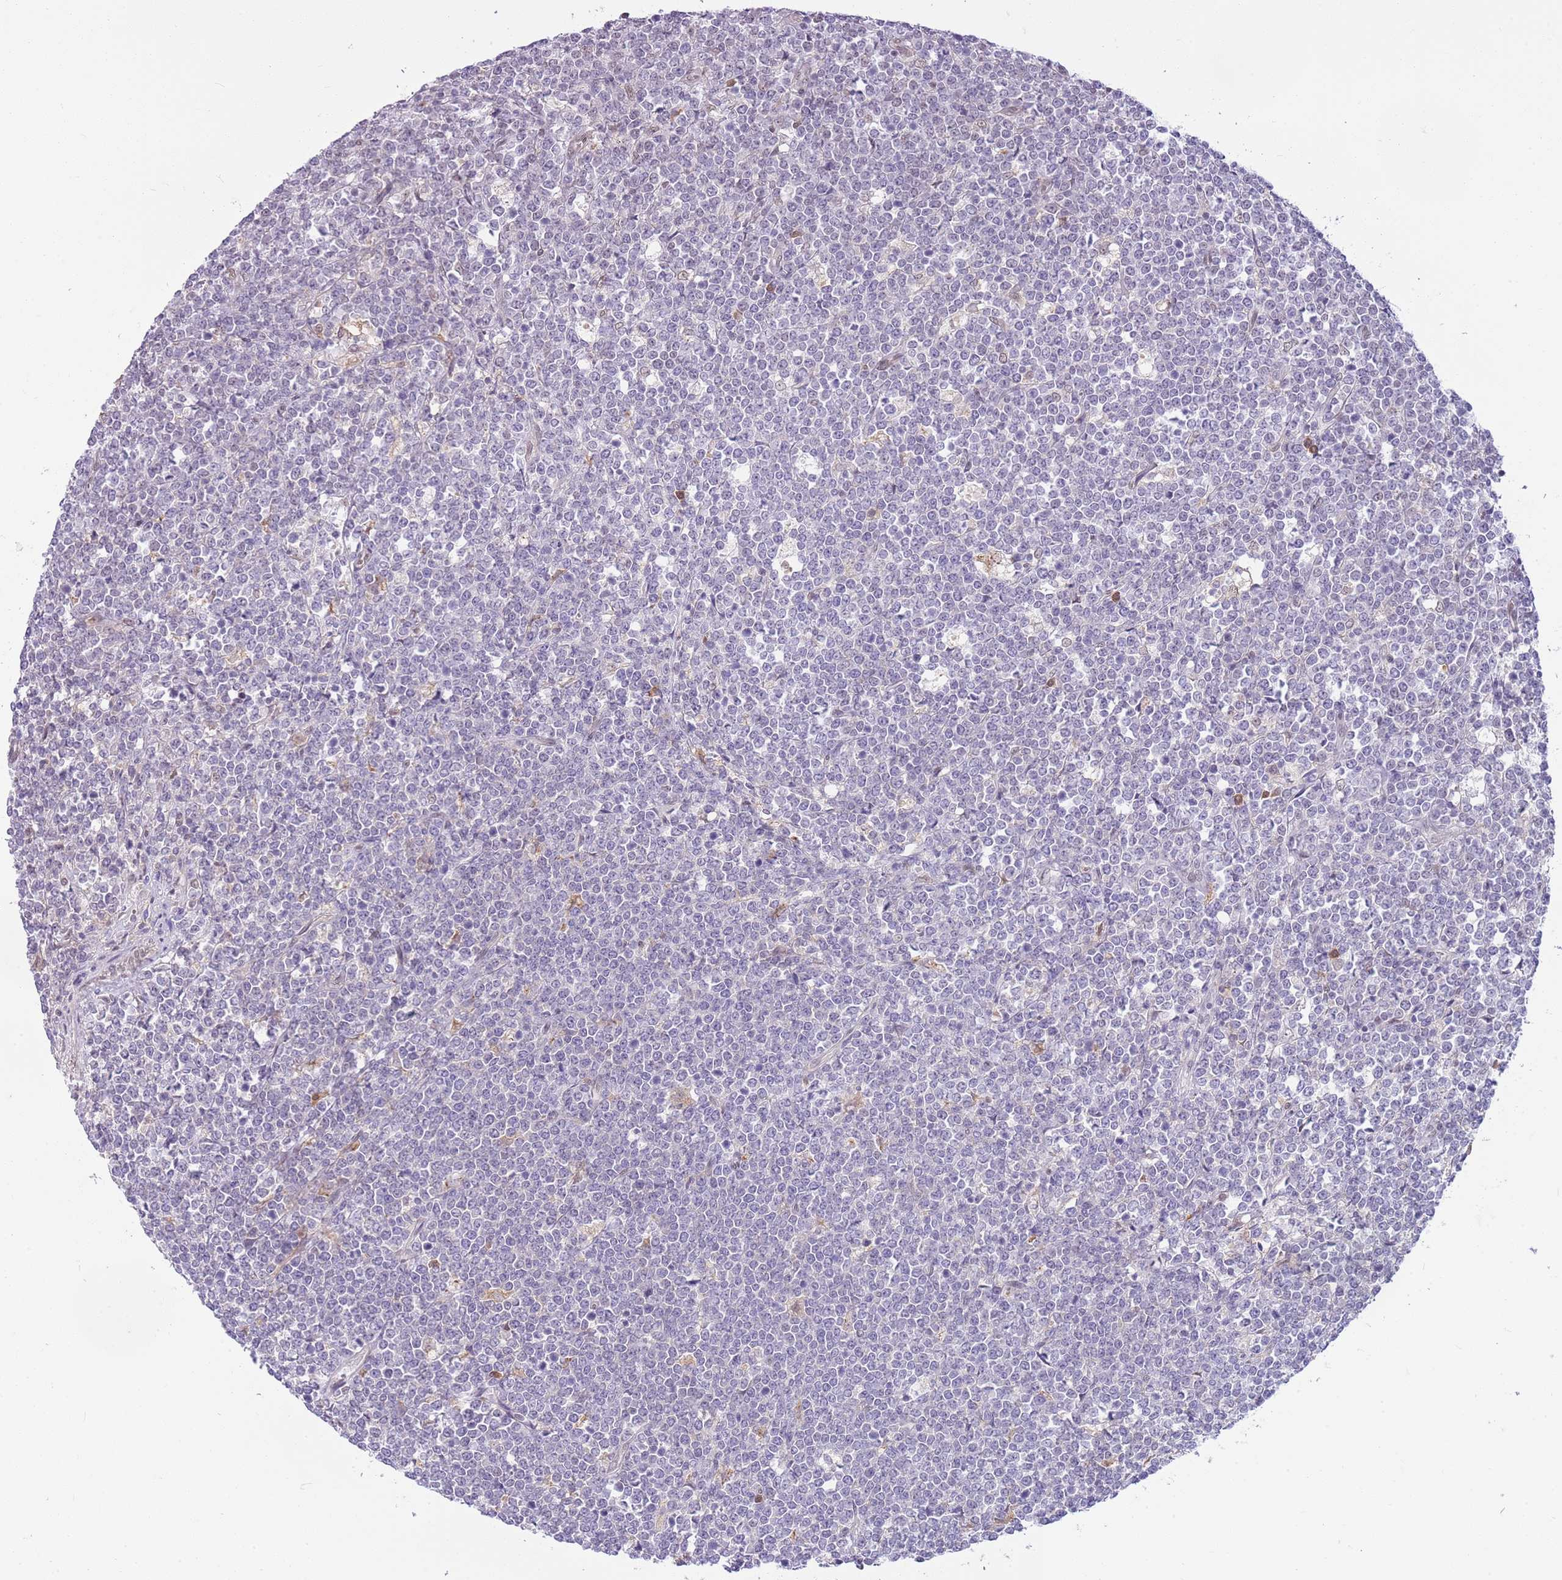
{"staining": {"intensity": "negative", "quantity": "none", "location": "none"}, "tissue": "lymphoma", "cell_type": "Tumor cells", "image_type": "cancer", "snomed": [{"axis": "morphology", "description": "Malignant lymphoma, non-Hodgkin's type, High grade"}, {"axis": "topography", "description": "Small intestine"}], "caption": "High power microscopy histopathology image of an IHC image of malignant lymphoma, non-Hodgkin's type (high-grade), revealing no significant staining in tumor cells. (Brightfield microscopy of DAB immunohistochemistry (IHC) at high magnification).", "gene": "DHX32", "patient": {"sex": "male", "age": 8}}